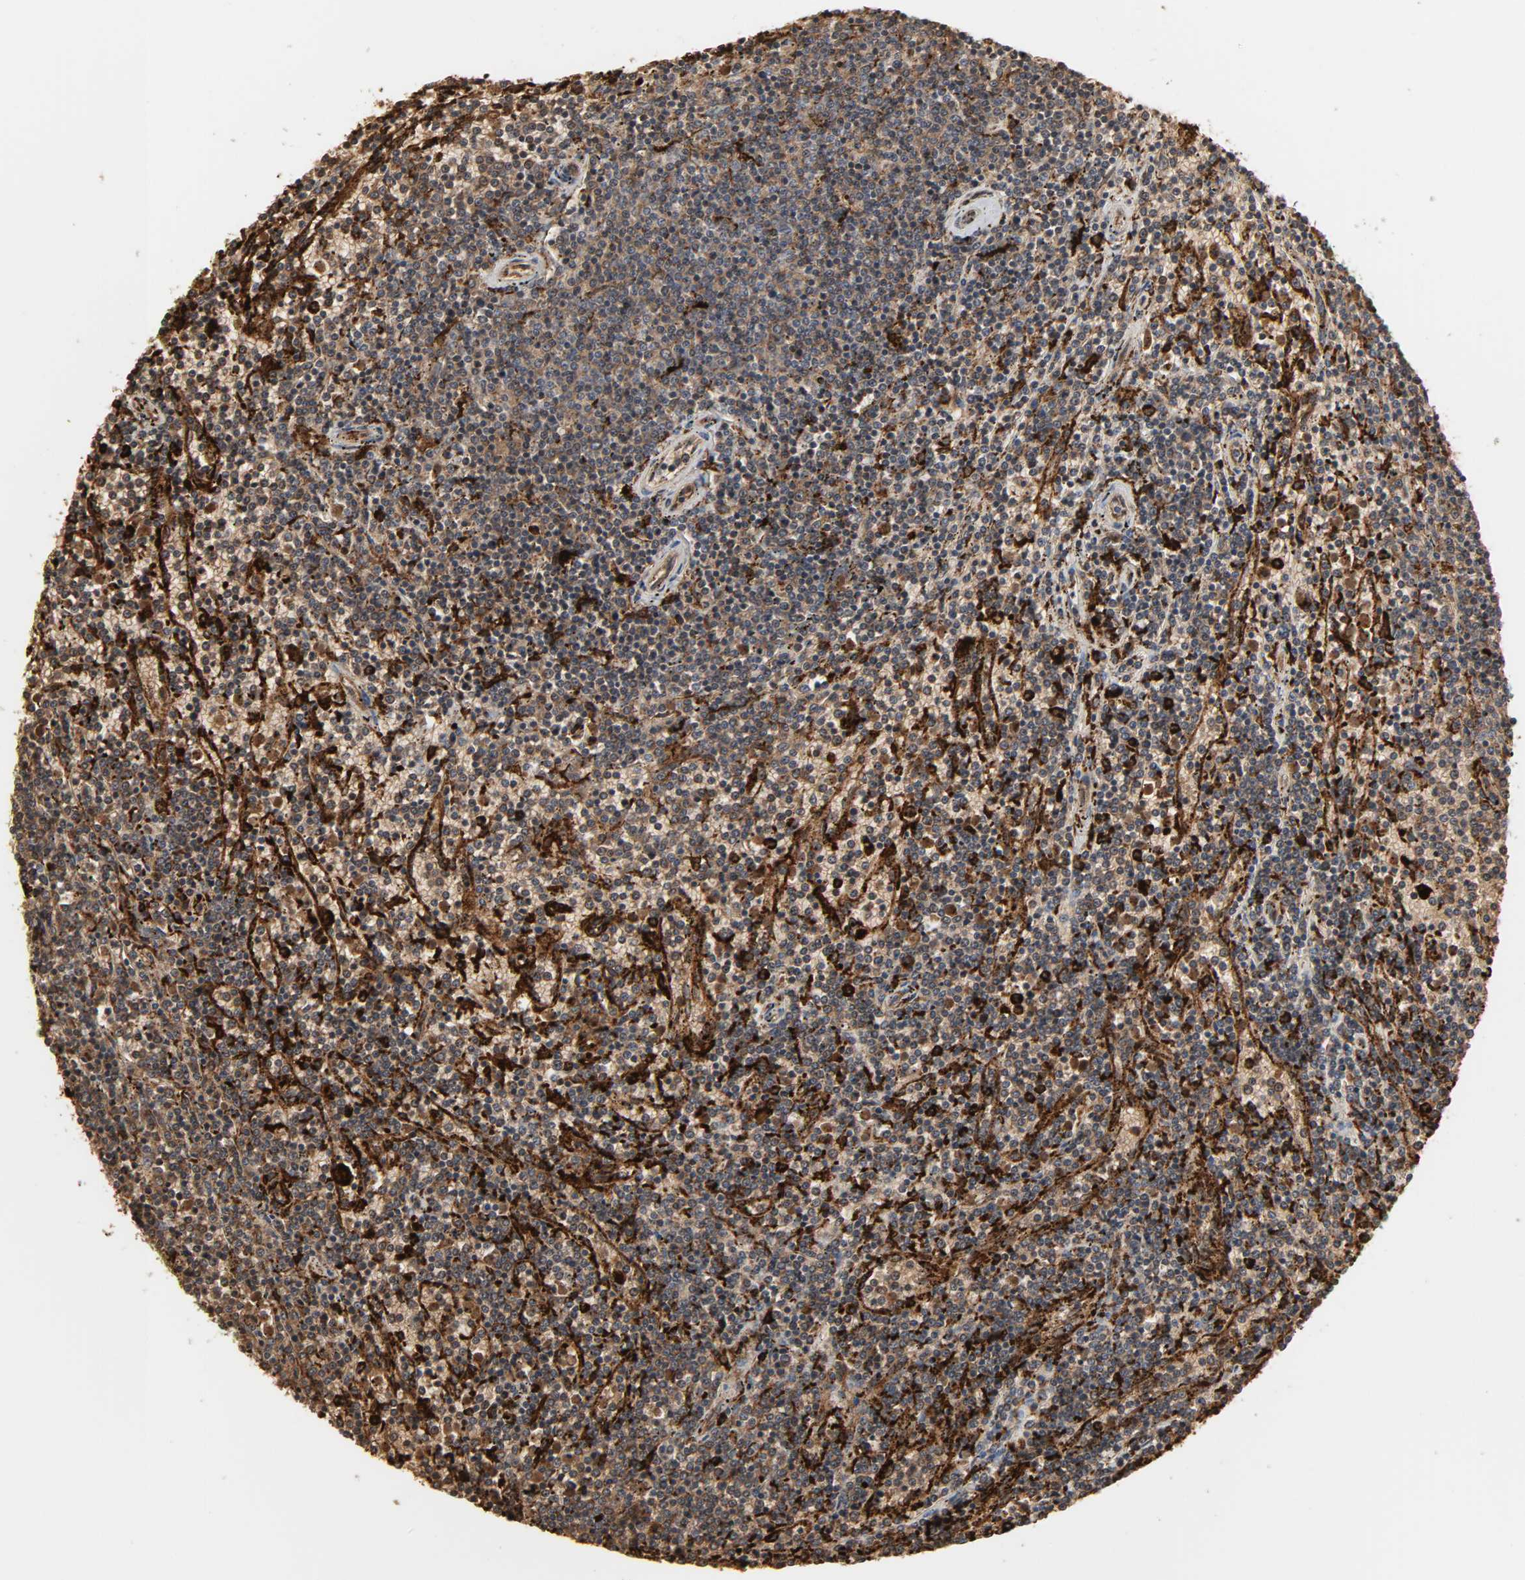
{"staining": {"intensity": "moderate", "quantity": ">75%", "location": "cytoplasmic/membranous"}, "tissue": "lymphoma", "cell_type": "Tumor cells", "image_type": "cancer", "snomed": [{"axis": "morphology", "description": "Malignant lymphoma, non-Hodgkin's type, Low grade"}, {"axis": "topography", "description": "Spleen"}], "caption": "Malignant lymphoma, non-Hodgkin's type (low-grade) stained for a protein (brown) demonstrates moderate cytoplasmic/membranous positive positivity in approximately >75% of tumor cells.", "gene": "PSAP", "patient": {"sex": "female", "age": 50}}